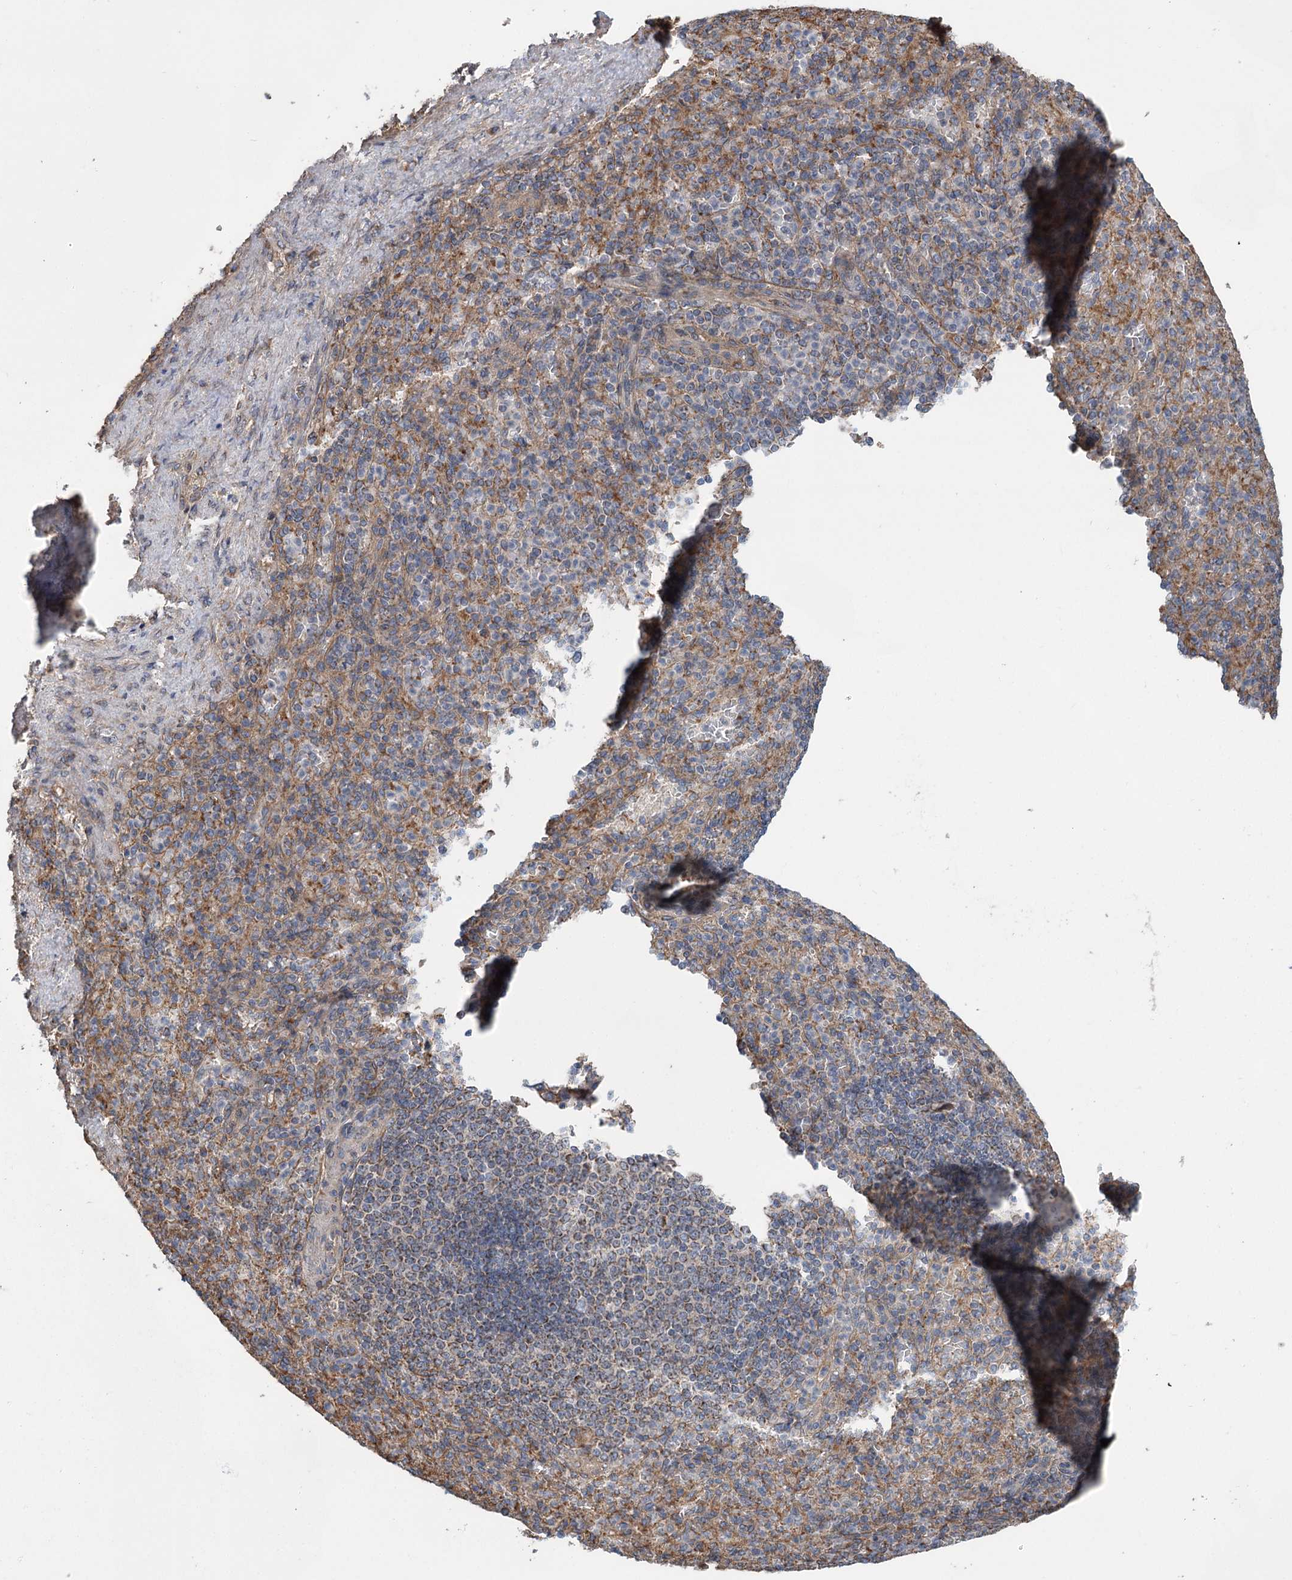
{"staining": {"intensity": "moderate", "quantity": ">75%", "location": "cytoplasmic/membranous"}, "tissue": "spleen", "cell_type": "Cells in red pulp", "image_type": "normal", "snomed": [{"axis": "morphology", "description": "Normal tissue, NOS"}, {"axis": "topography", "description": "Spleen"}], "caption": "High-power microscopy captured an immunohistochemistry histopathology image of unremarkable spleen, revealing moderate cytoplasmic/membranous staining in approximately >75% of cells in red pulp. The staining was performed using DAB to visualize the protein expression in brown, while the nuclei were stained in blue with hematoxylin (Magnification: 20x).", "gene": "RWDD4", "patient": {"sex": "female", "age": 74}}